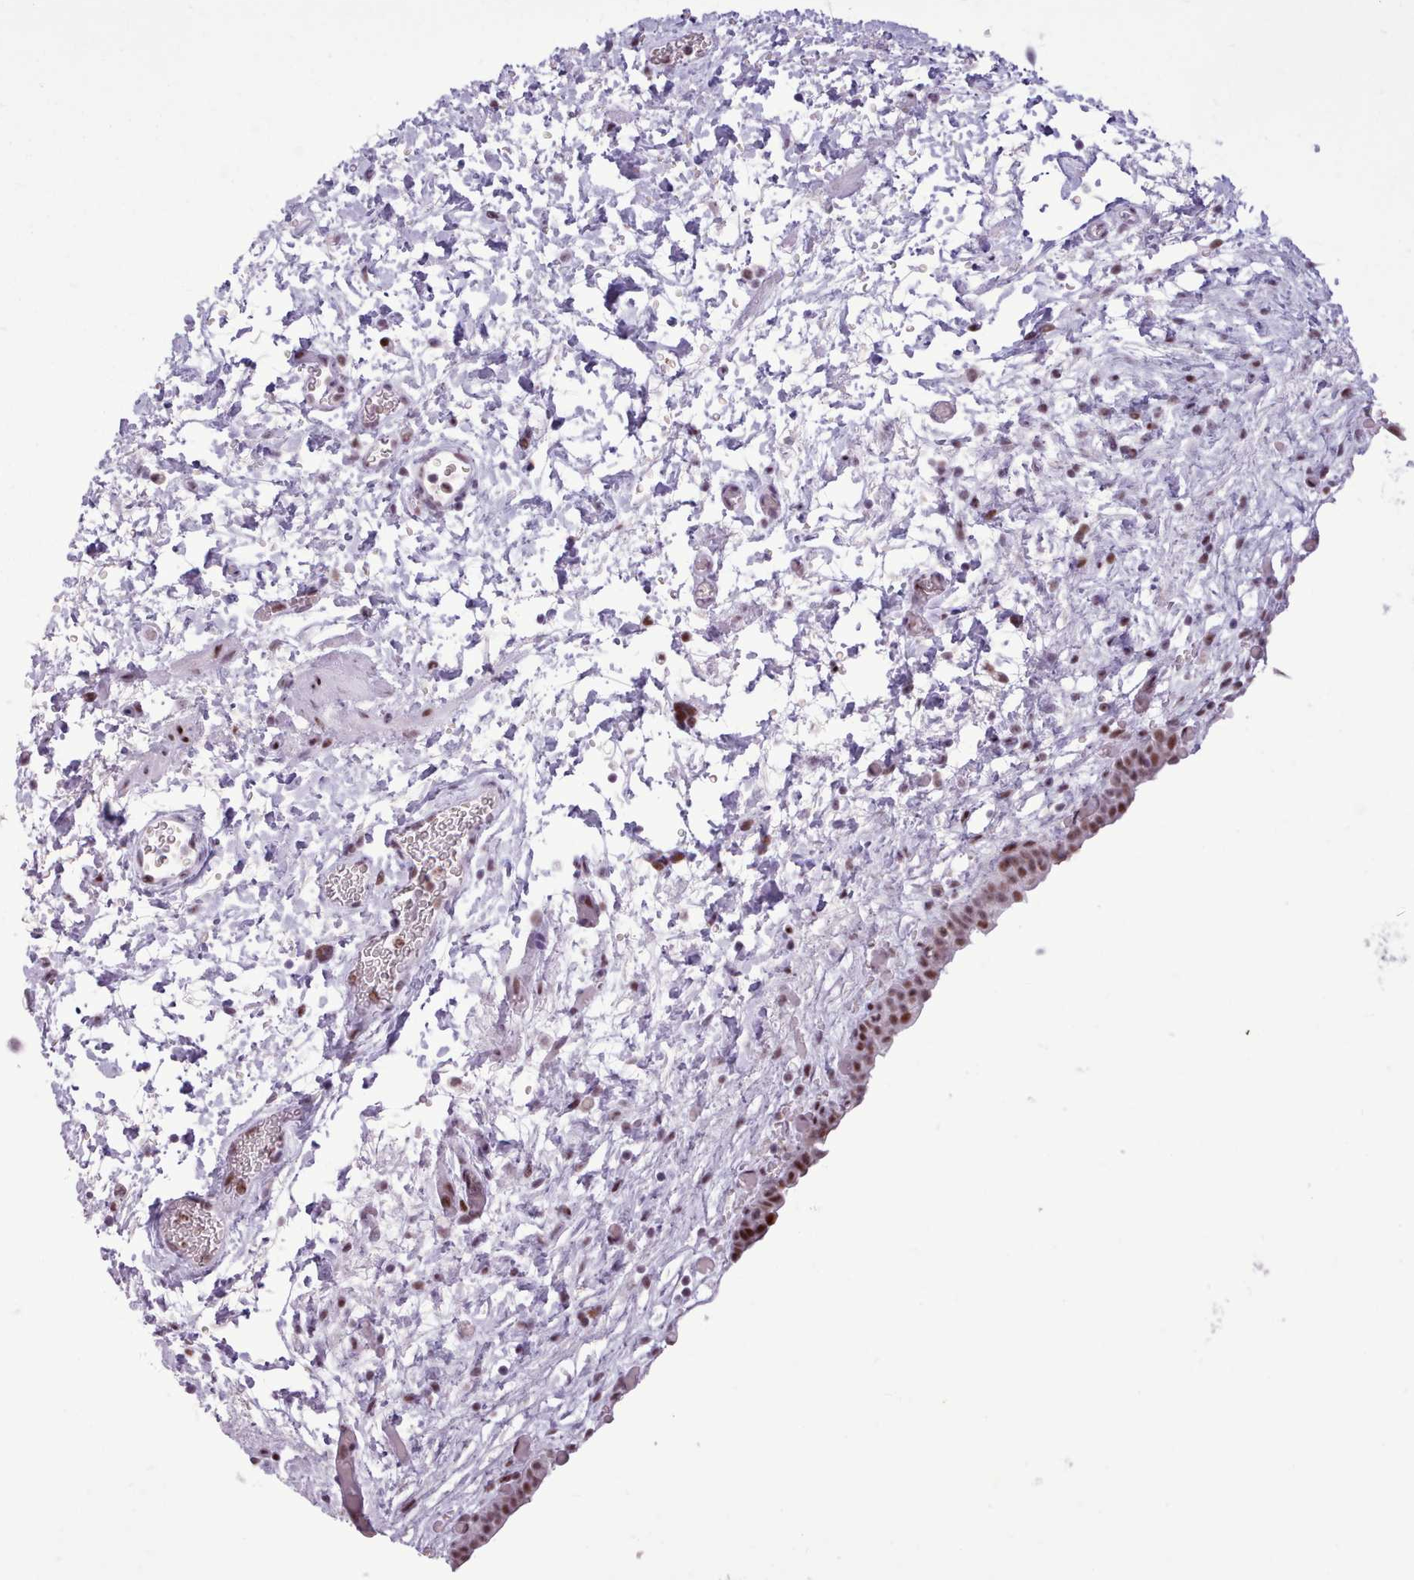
{"staining": {"intensity": "moderate", "quantity": ">75%", "location": "nuclear"}, "tissue": "urinary bladder", "cell_type": "Urothelial cells", "image_type": "normal", "snomed": [{"axis": "morphology", "description": "Normal tissue, NOS"}, {"axis": "topography", "description": "Urinary bladder"}], "caption": "Urinary bladder stained with immunohistochemistry (IHC) exhibits moderate nuclear positivity in about >75% of urothelial cells.", "gene": "SRSF4", "patient": {"sex": "male", "age": 69}}